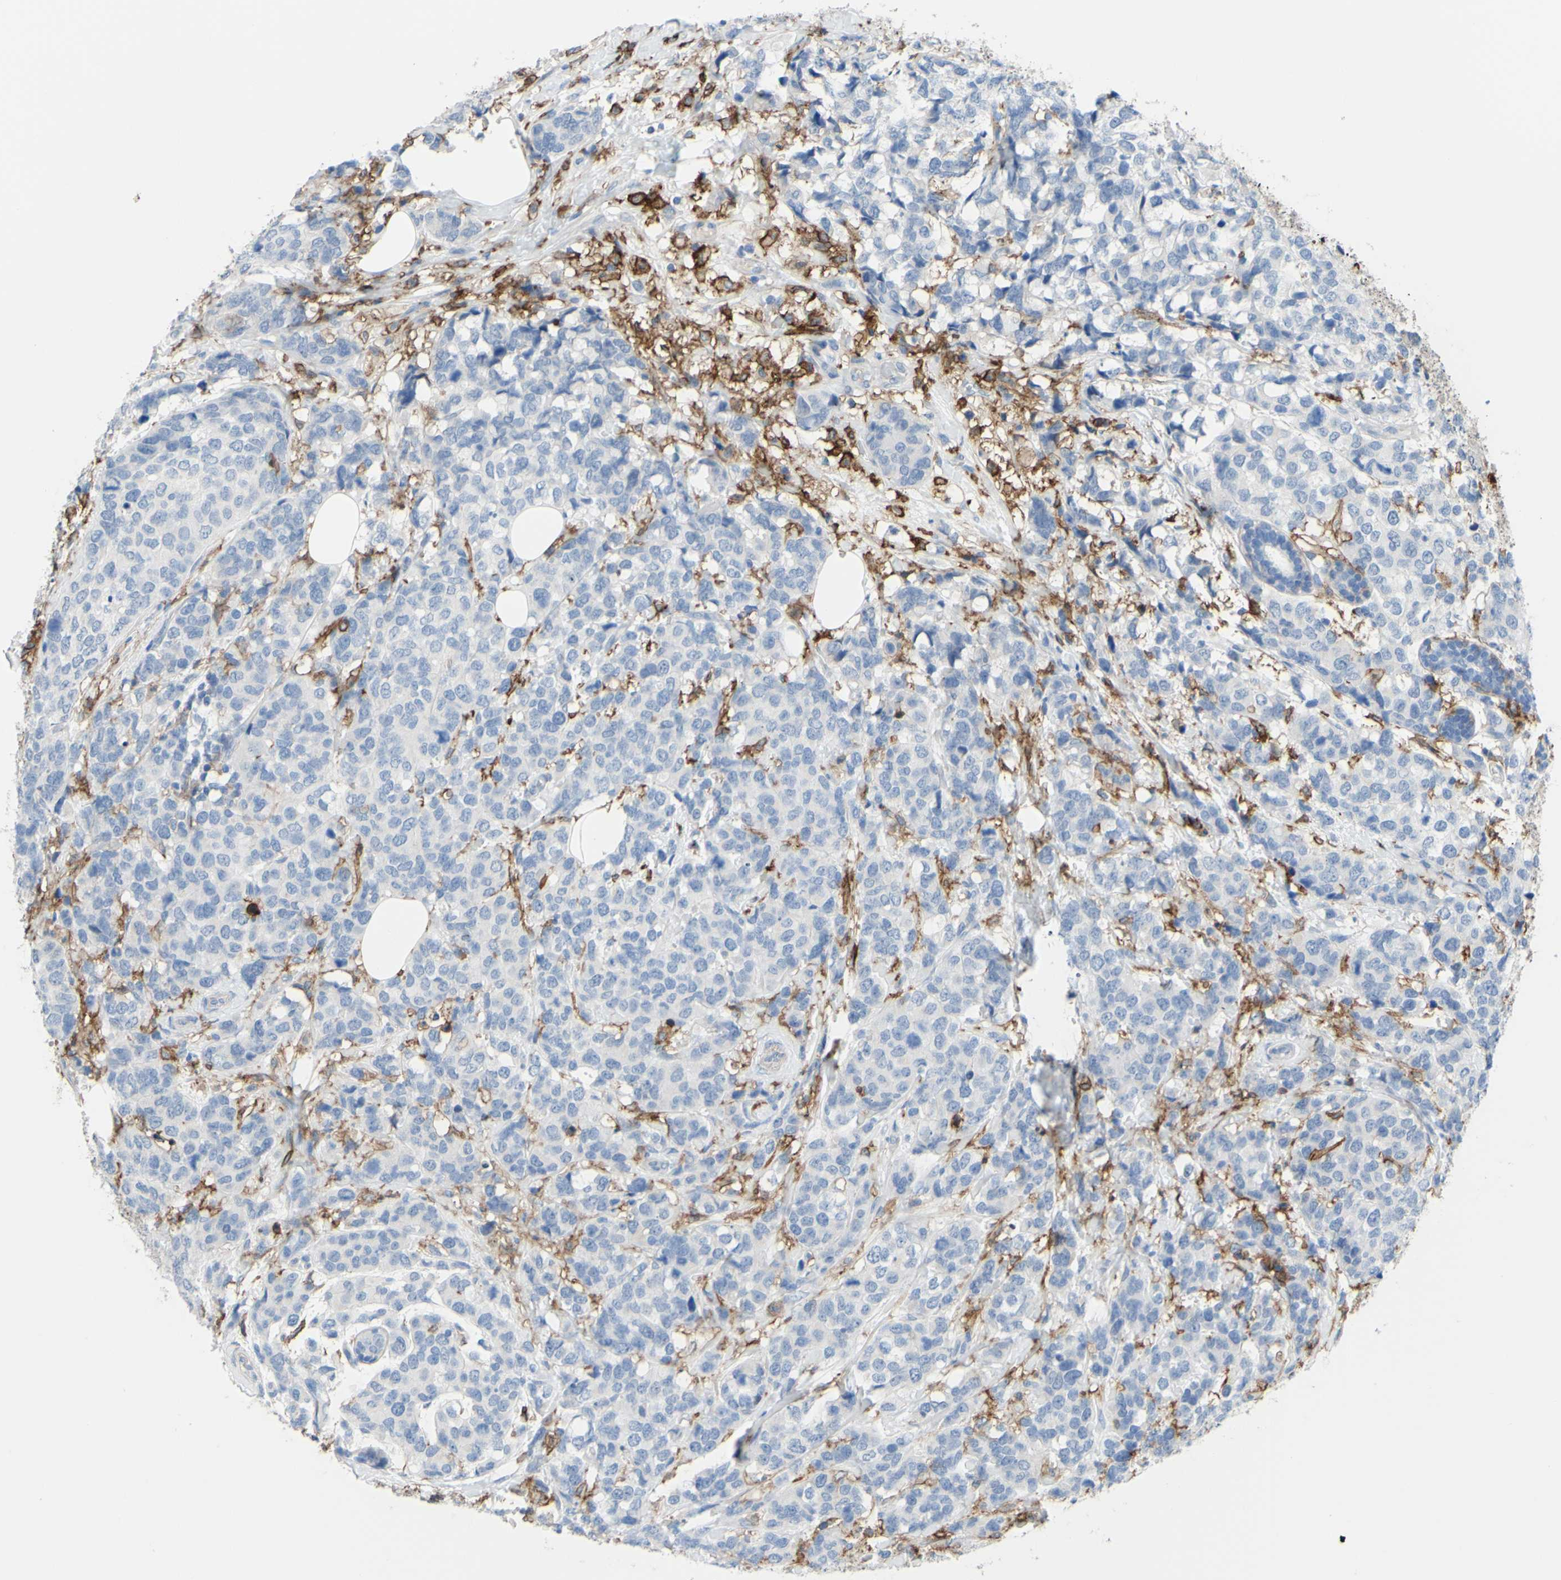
{"staining": {"intensity": "negative", "quantity": "none", "location": "none"}, "tissue": "breast cancer", "cell_type": "Tumor cells", "image_type": "cancer", "snomed": [{"axis": "morphology", "description": "Lobular carcinoma"}, {"axis": "topography", "description": "Breast"}], "caption": "An immunohistochemistry (IHC) photomicrograph of breast lobular carcinoma is shown. There is no staining in tumor cells of breast lobular carcinoma.", "gene": "FCGR2A", "patient": {"sex": "female", "age": 59}}